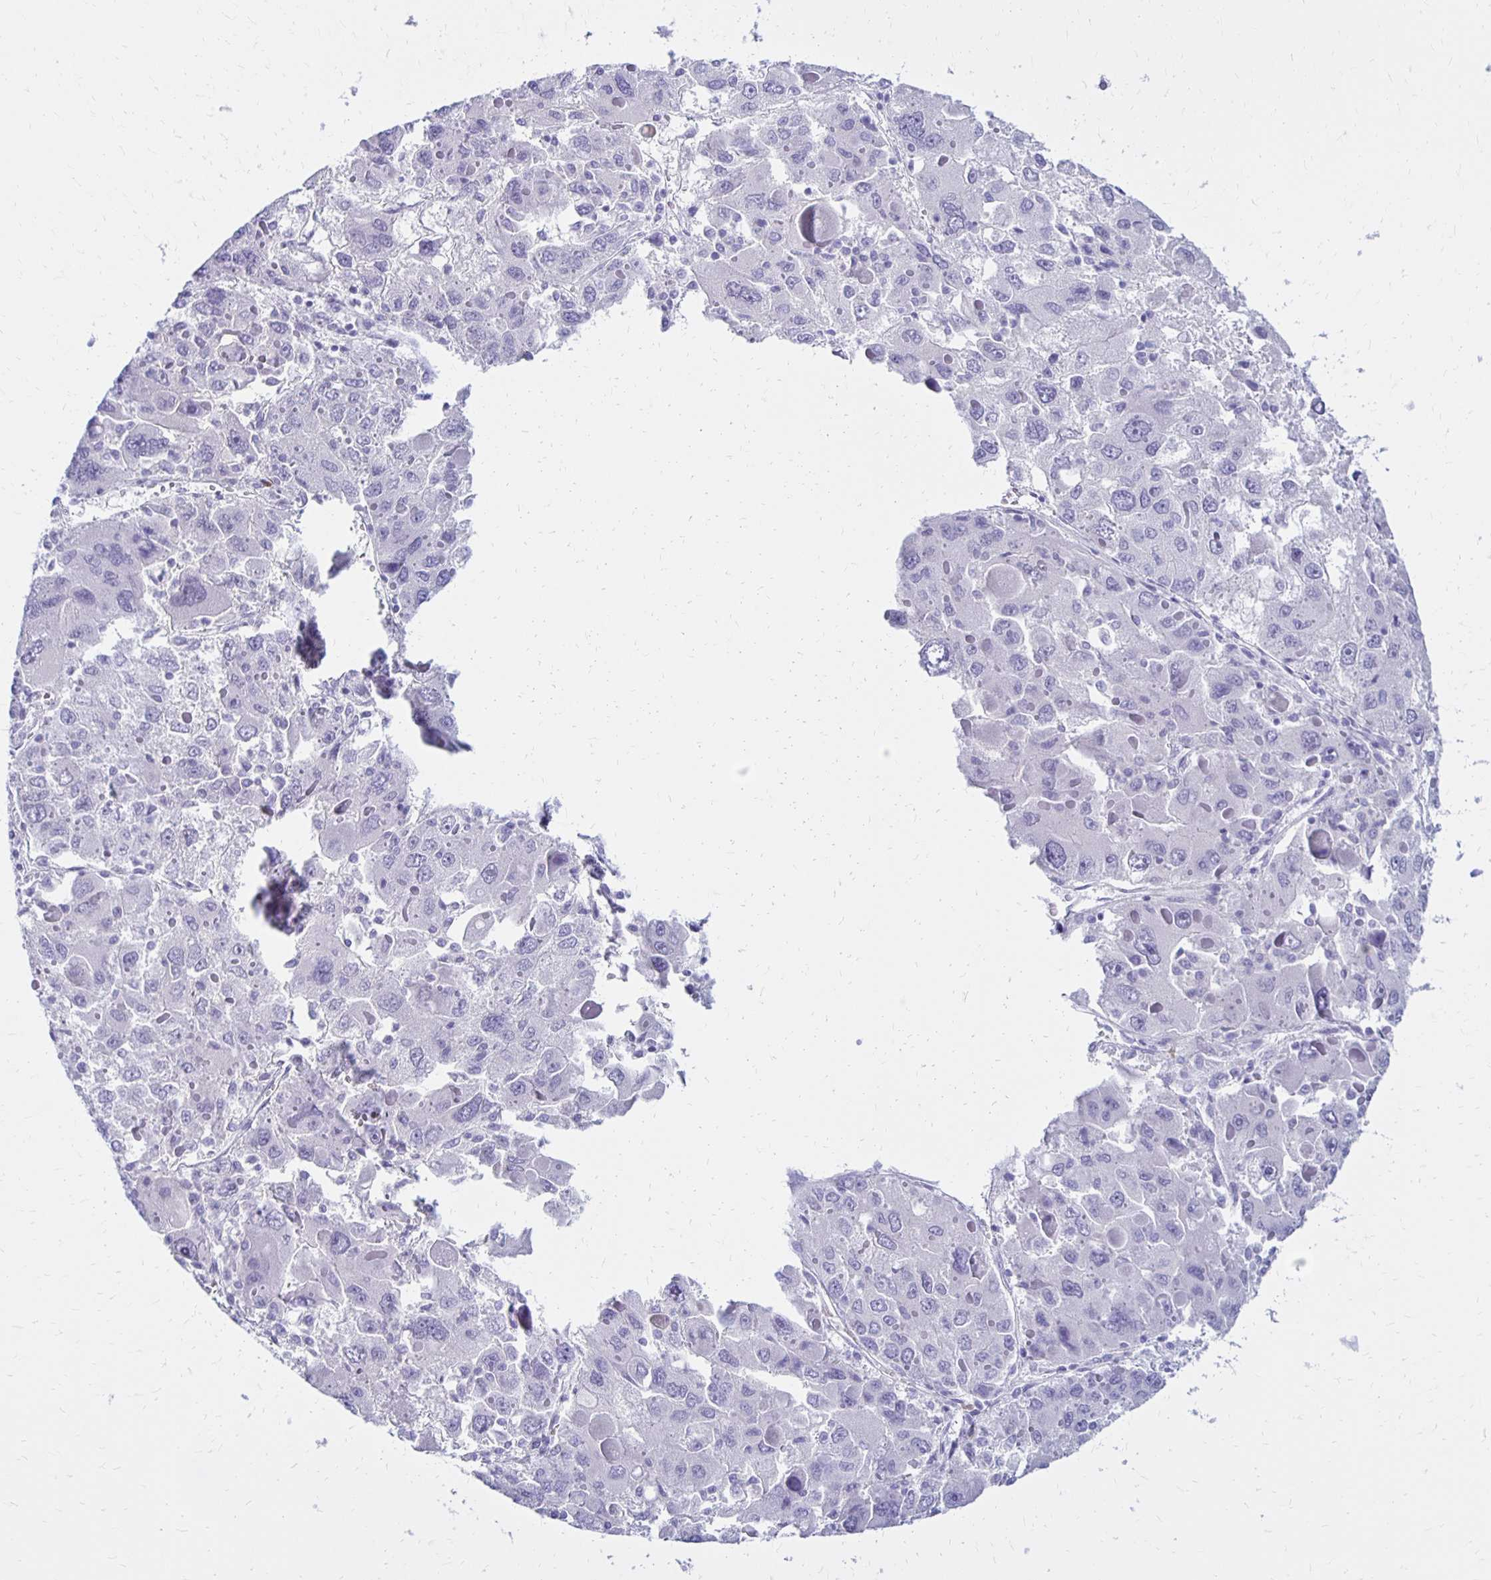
{"staining": {"intensity": "negative", "quantity": "none", "location": "none"}, "tissue": "liver cancer", "cell_type": "Tumor cells", "image_type": "cancer", "snomed": [{"axis": "morphology", "description": "Carcinoma, Hepatocellular, NOS"}, {"axis": "topography", "description": "Liver"}], "caption": "Immunohistochemistry of hepatocellular carcinoma (liver) displays no expression in tumor cells.", "gene": "FNTB", "patient": {"sex": "female", "age": 41}}